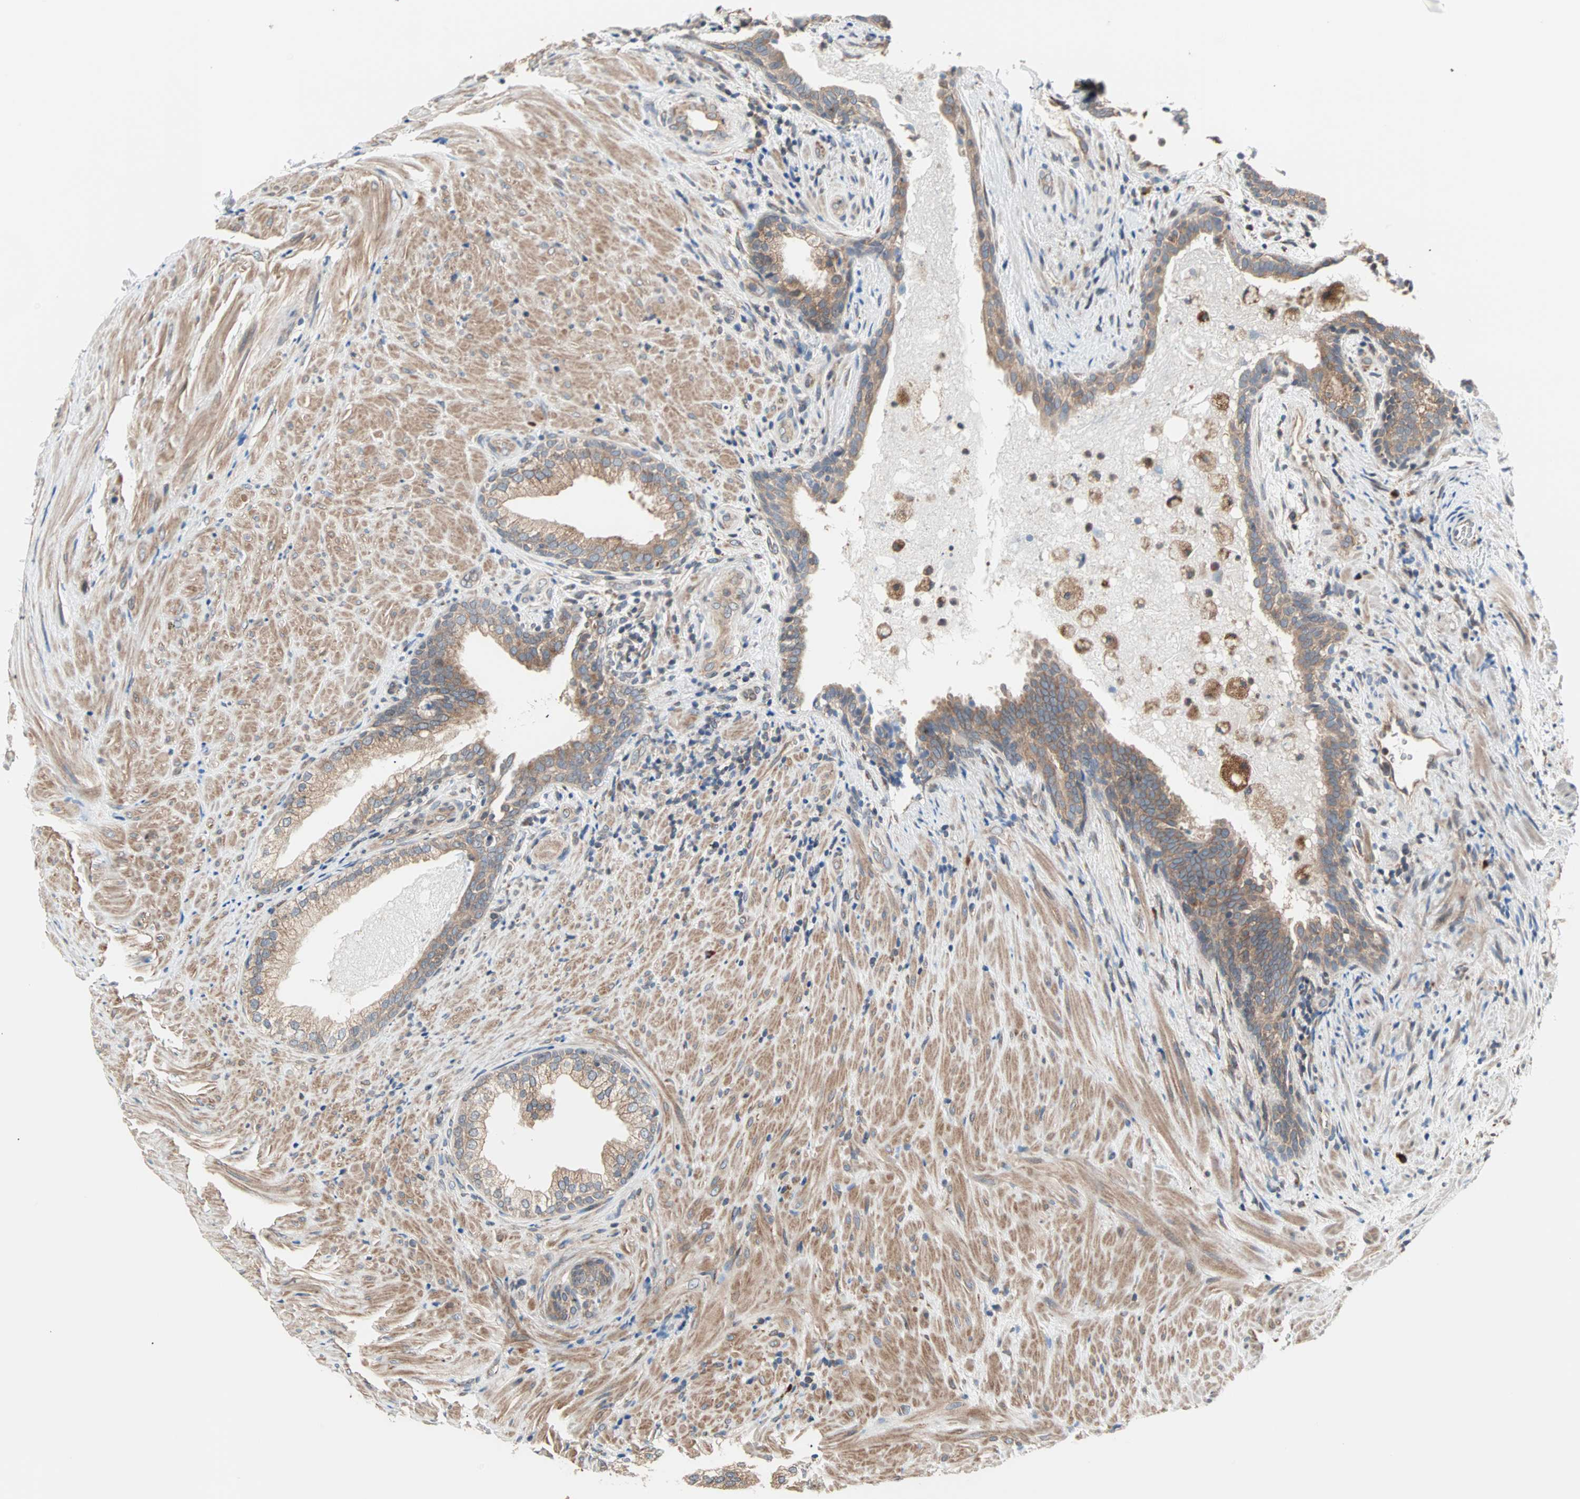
{"staining": {"intensity": "moderate", "quantity": ">75%", "location": "cytoplasmic/membranous"}, "tissue": "prostate", "cell_type": "Glandular cells", "image_type": "normal", "snomed": [{"axis": "morphology", "description": "Normal tissue, NOS"}, {"axis": "topography", "description": "Prostate"}], "caption": "The image reveals immunohistochemical staining of benign prostate. There is moderate cytoplasmic/membranous expression is seen in about >75% of glandular cells. (Brightfield microscopy of DAB IHC at high magnification).", "gene": "SAR1A", "patient": {"sex": "male", "age": 76}}